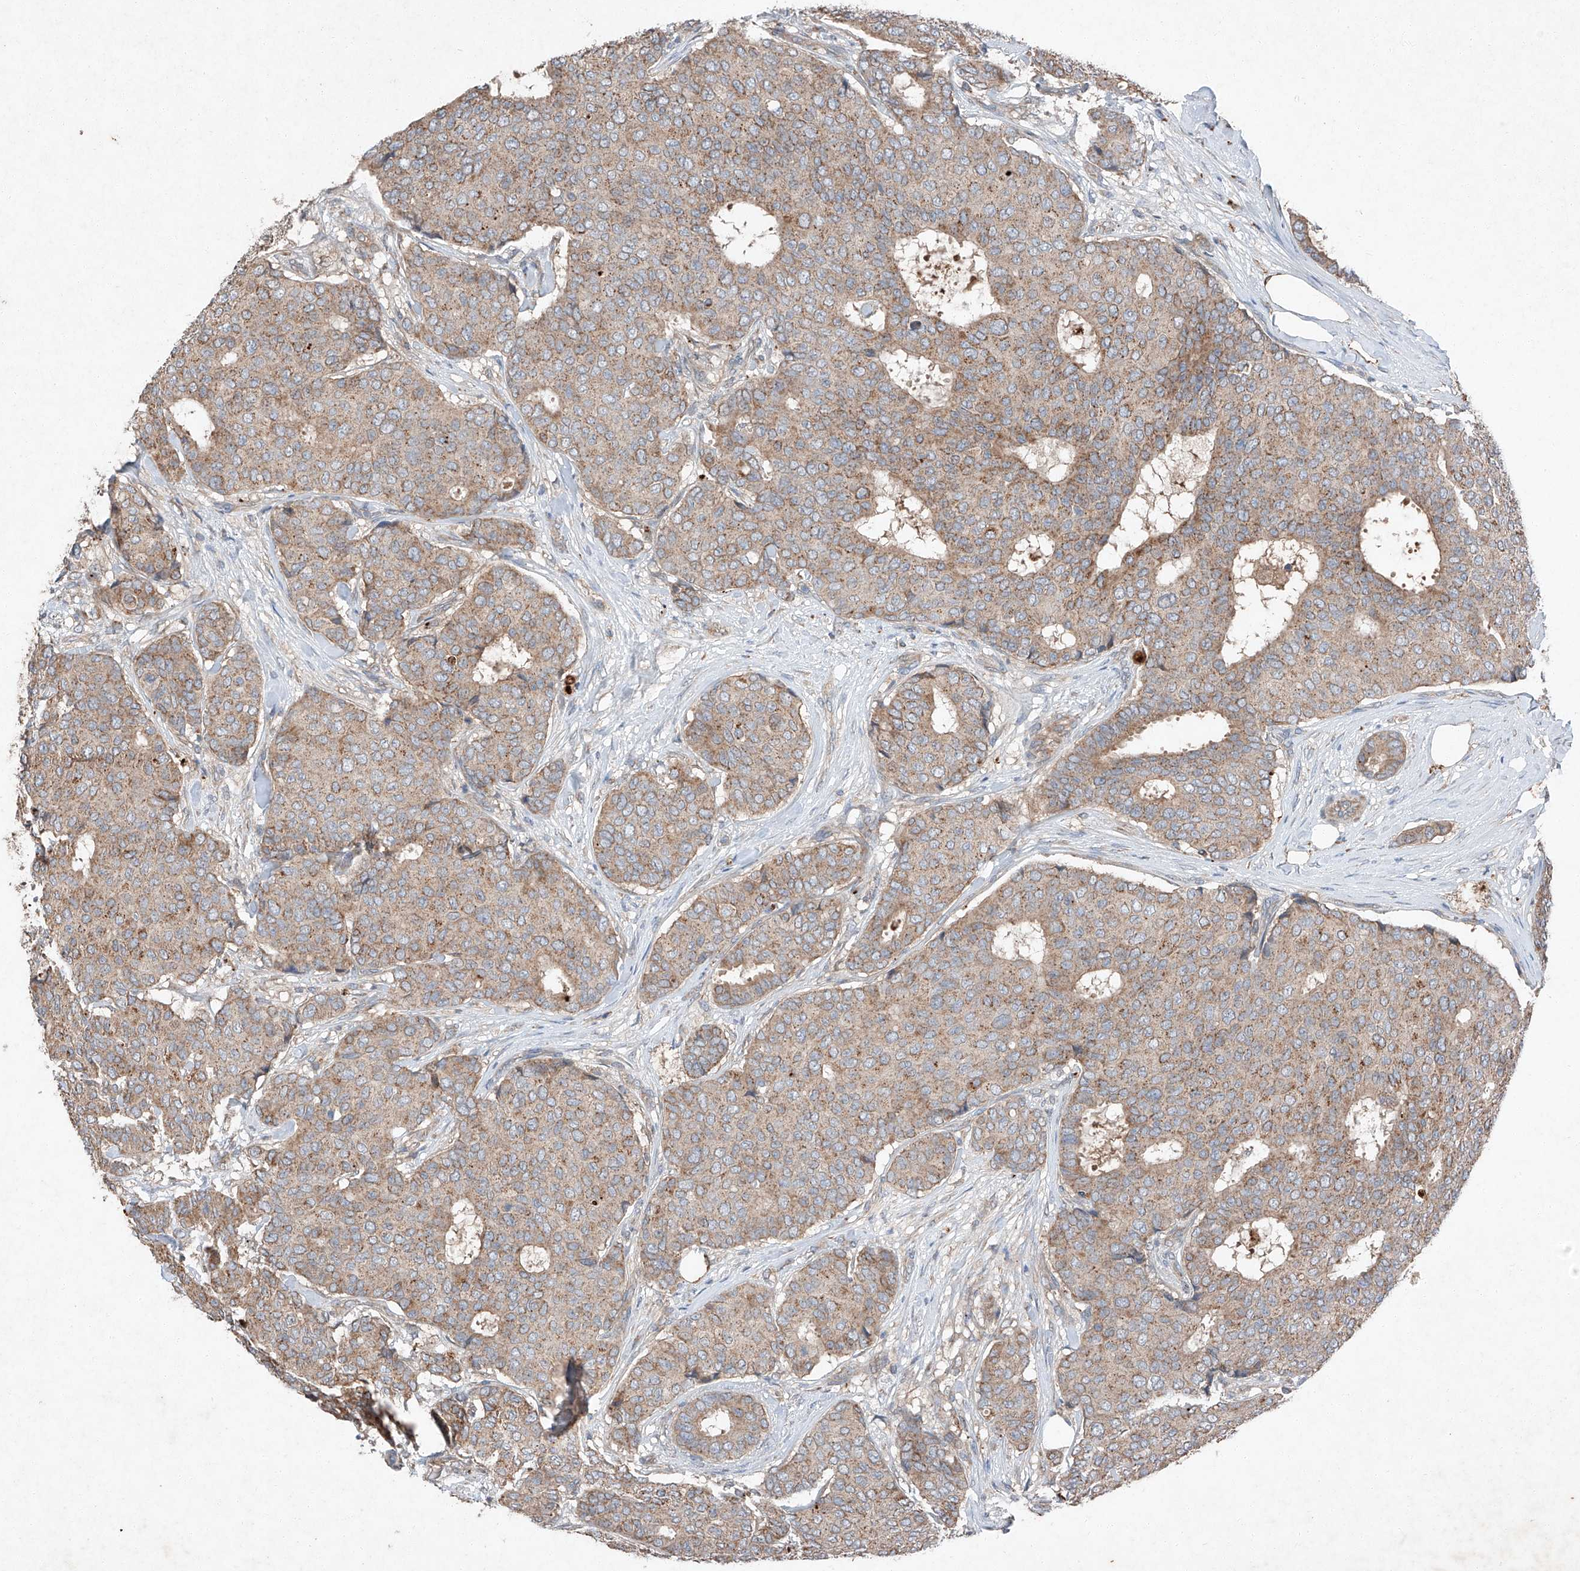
{"staining": {"intensity": "weak", "quantity": ">75%", "location": "cytoplasmic/membranous"}, "tissue": "breast cancer", "cell_type": "Tumor cells", "image_type": "cancer", "snomed": [{"axis": "morphology", "description": "Duct carcinoma"}, {"axis": "topography", "description": "Breast"}], "caption": "This is a histology image of IHC staining of breast invasive ductal carcinoma, which shows weak expression in the cytoplasmic/membranous of tumor cells.", "gene": "RUSC1", "patient": {"sex": "female", "age": 75}}